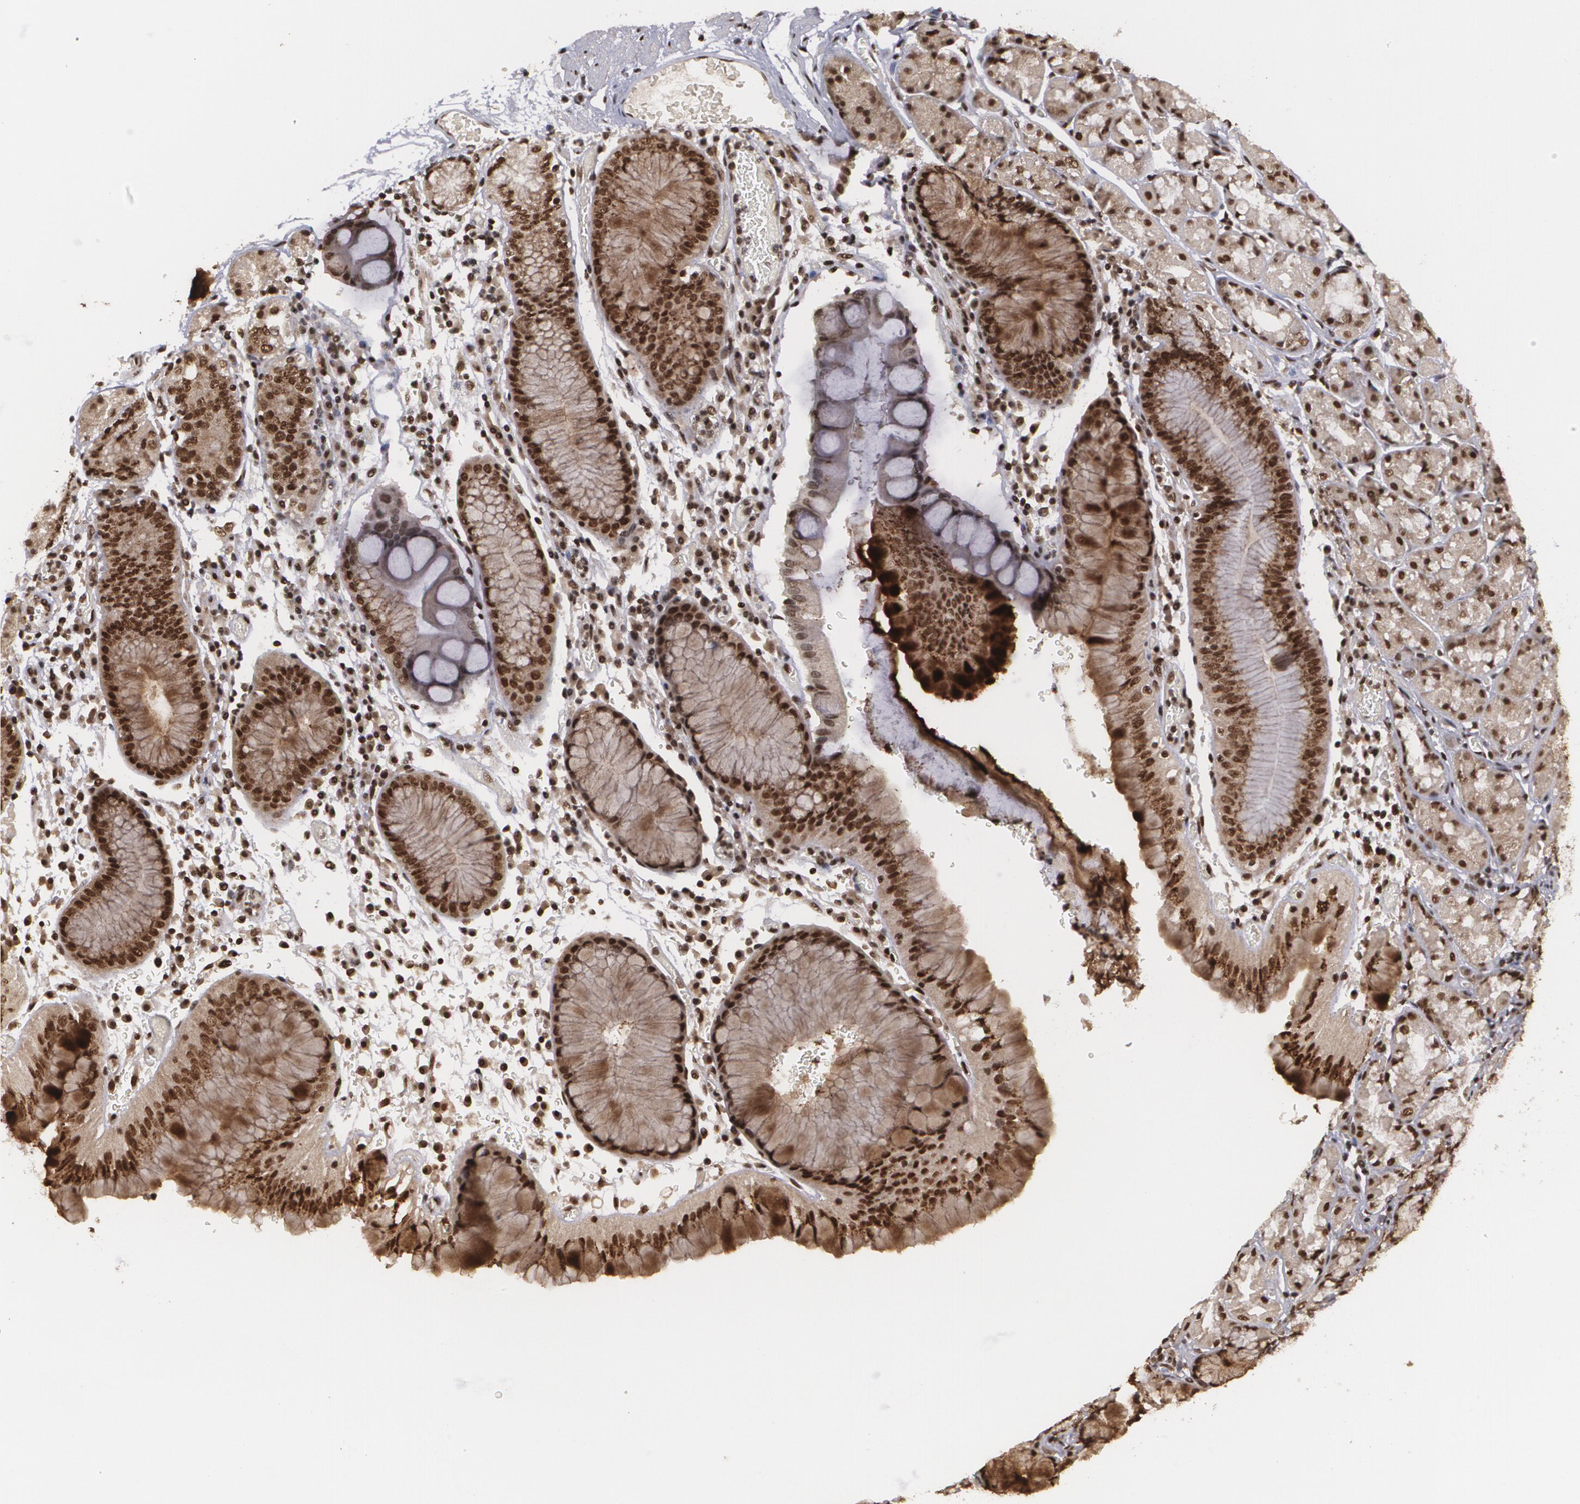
{"staining": {"intensity": "strong", "quantity": ">75%", "location": "nuclear"}, "tissue": "stomach", "cell_type": "Glandular cells", "image_type": "normal", "snomed": [{"axis": "morphology", "description": "Normal tissue, NOS"}, {"axis": "topography", "description": "Stomach, lower"}], "caption": "There is high levels of strong nuclear expression in glandular cells of normal stomach, as demonstrated by immunohistochemical staining (brown color).", "gene": "RXRB", "patient": {"sex": "female", "age": 73}}